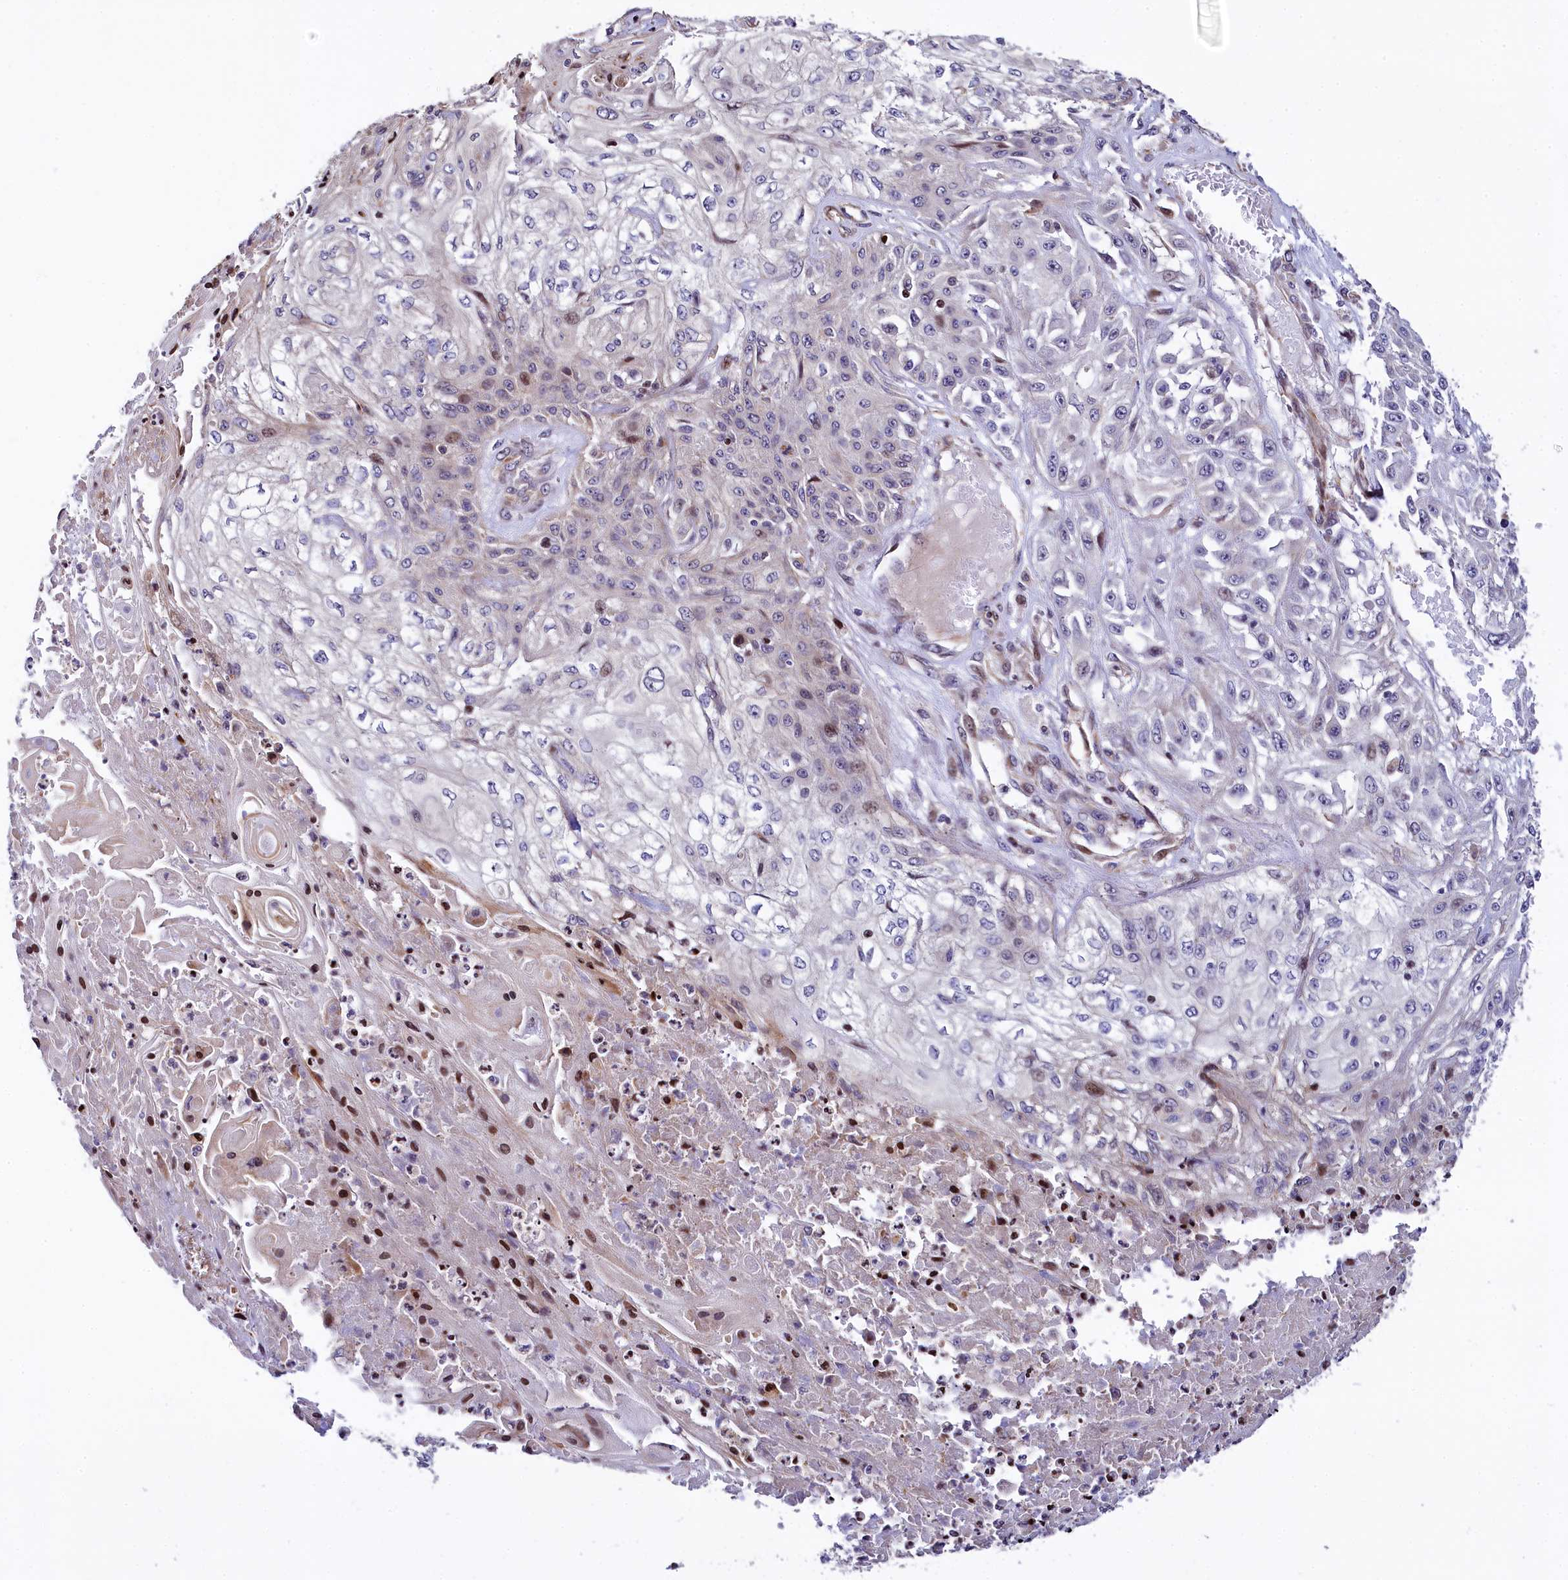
{"staining": {"intensity": "weak", "quantity": "<25%", "location": "nuclear"}, "tissue": "skin cancer", "cell_type": "Tumor cells", "image_type": "cancer", "snomed": [{"axis": "morphology", "description": "Squamous cell carcinoma, NOS"}, {"axis": "morphology", "description": "Squamous cell carcinoma, metastatic, NOS"}, {"axis": "topography", "description": "Skin"}, {"axis": "topography", "description": "Lymph node"}], "caption": "An immunohistochemistry (IHC) image of skin cancer (metastatic squamous cell carcinoma) is shown. There is no staining in tumor cells of skin cancer (metastatic squamous cell carcinoma).", "gene": "TGDS", "patient": {"sex": "male", "age": 75}}